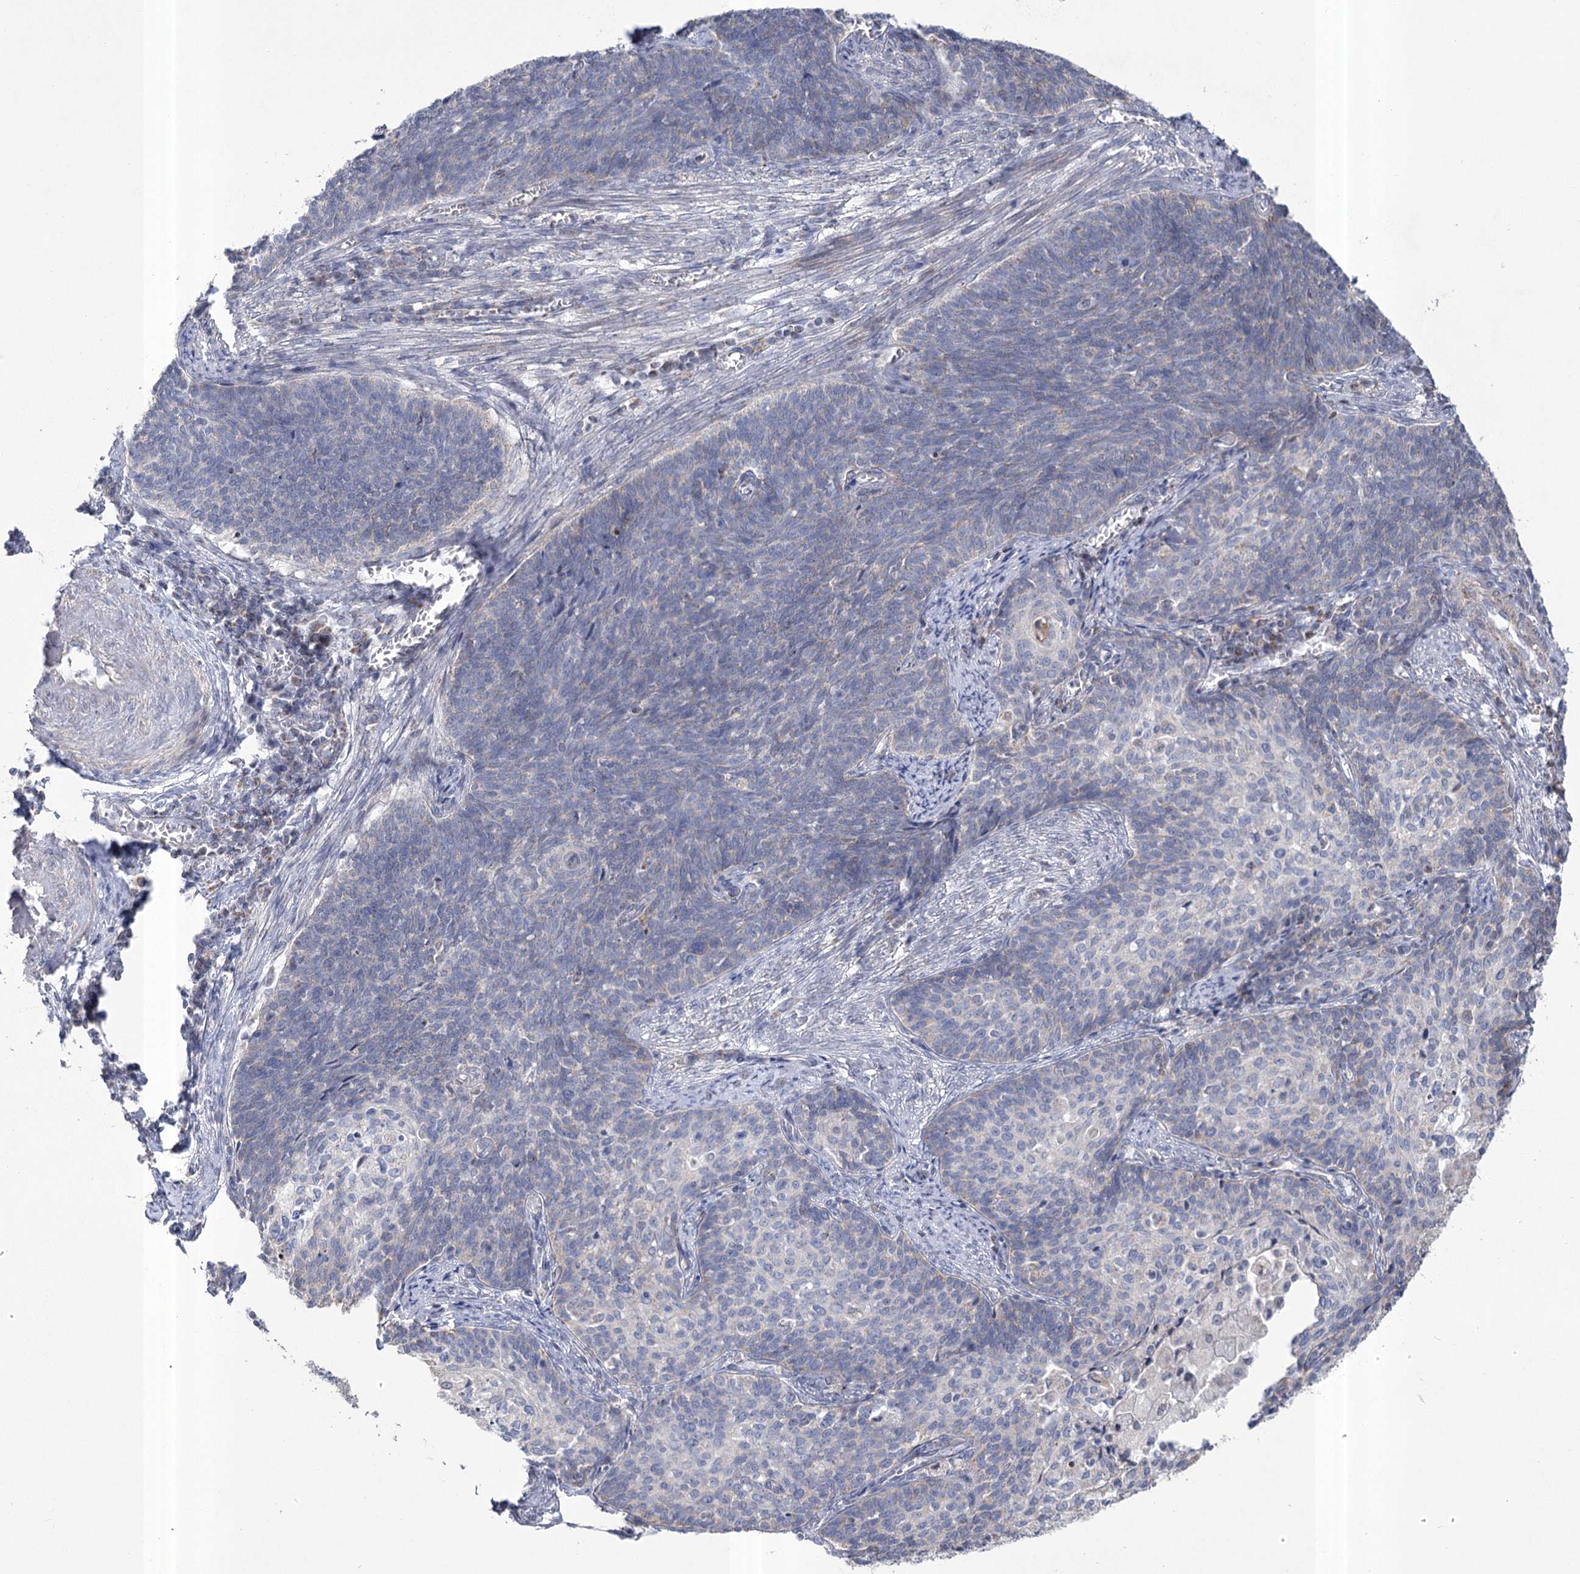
{"staining": {"intensity": "negative", "quantity": "none", "location": "none"}, "tissue": "cervical cancer", "cell_type": "Tumor cells", "image_type": "cancer", "snomed": [{"axis": "morphology", "description": "Squamous cell carcinoma, NOS"}, {"axis": "topography", "description": "Cervix"}], "caption": "Squamous cell carcinoma (cervical) was stained to show a protein in brown. There is no significant positivity in tumor cells.", "gene": "PDHB", "patient": {"sex": "female", "age": 39}}